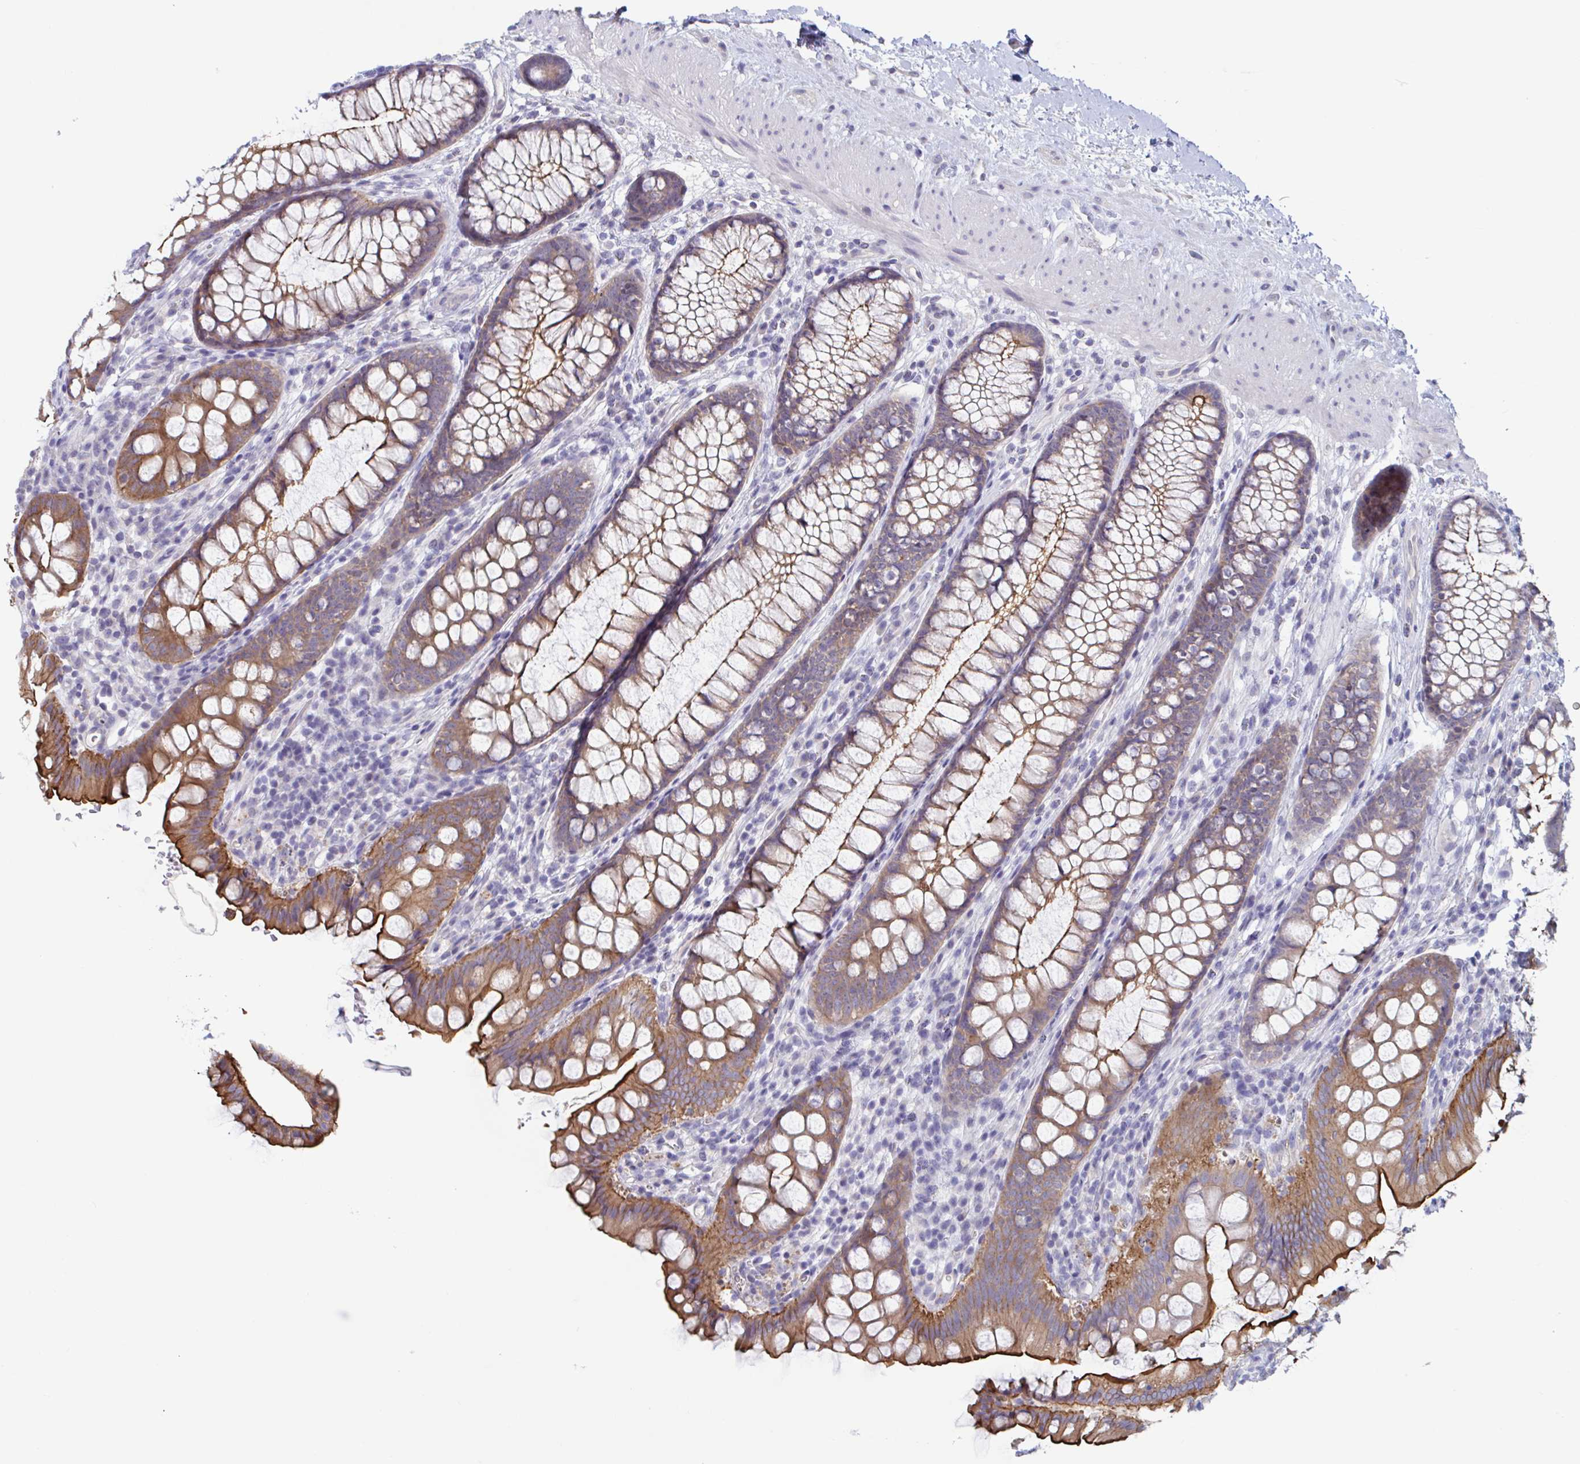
{"staining": {"intensity": "negative", "quantity": "none", "location": "none"}, "tissue": "colon", "cell_type": "Endothelial cells", "image_type": "normal", "snomed": [{"axis": "morphology", "description": "Normal tissue, NOS"}, {"axis": "morphology", "description": "Adenoma, NOS"}, {"axis": "topography", "description": "Soft tissue"}, {"axis": "topography", "description": "Colon"}], "caption": "A high-resolution photomicrograph shows immunohistochemistry (IHC) staining of normal colon, which exhibits no significant staining in endothelial cells. (DAB IHC visualized using brightfield microscopy, high magnification).", "gene": "UNKL", "patient": {"sex": "male", "age": 47}}